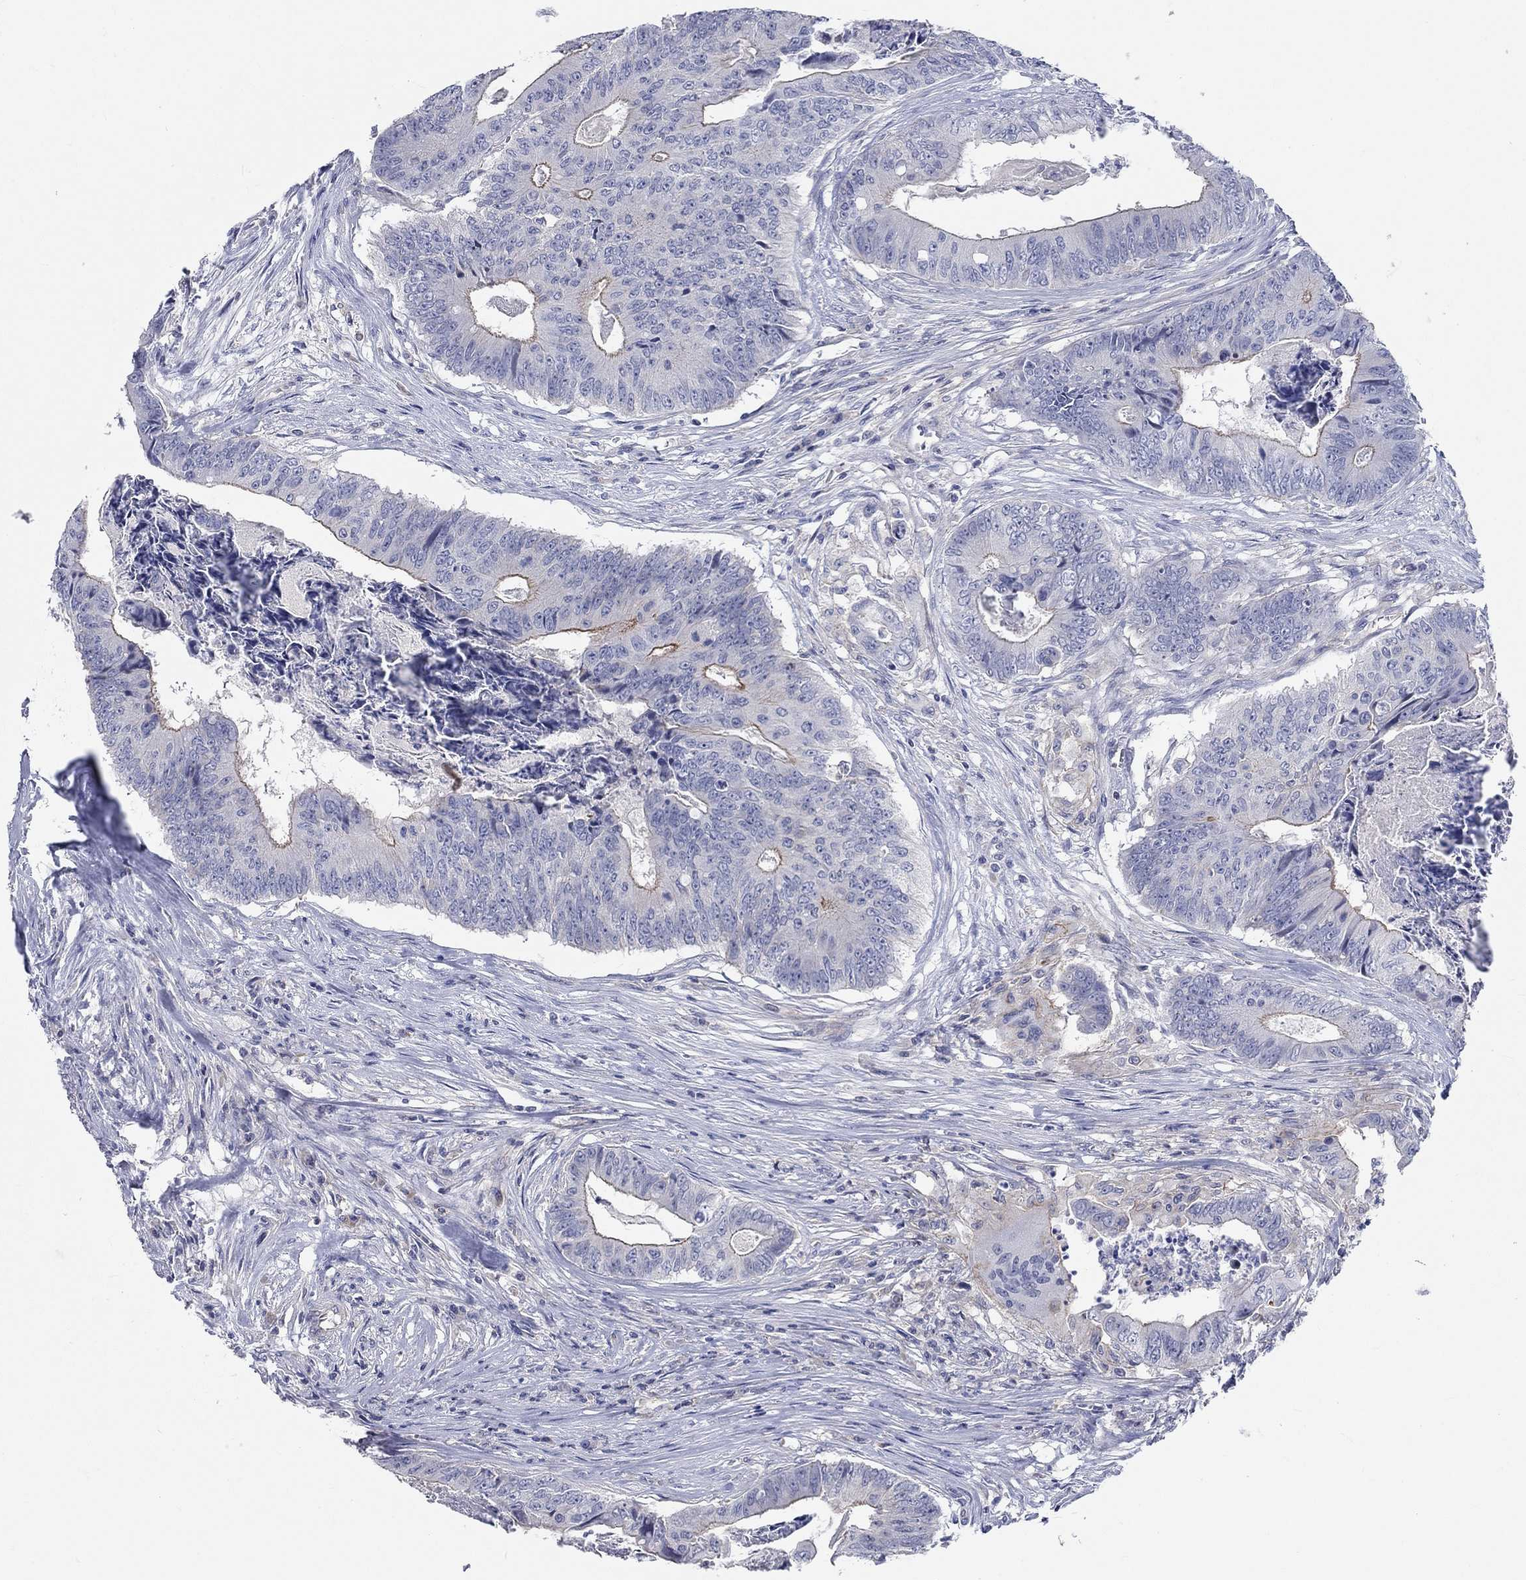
{"staining": {"intensity": "strong", "quantity": "<25%", "location": "cytoplasmic/membranous"}, "tissue": "colorectal cancer", "cell_type": "Tumor cells", "image_type": "cancer", "snomed": [{"axis": "morphology", "description": "Adenocarcinoma, NOS"}, {"axis": "topography", "description": "Colon"}], "caption": "Colorectal adenocarcinoma stained with a brown dye exhibits strong cytoplasmic/membranous positive positivity in about <25% of tumor cells.", "gene": "PCDHGA10", "patient": {"sex": "male", "age": 84}}